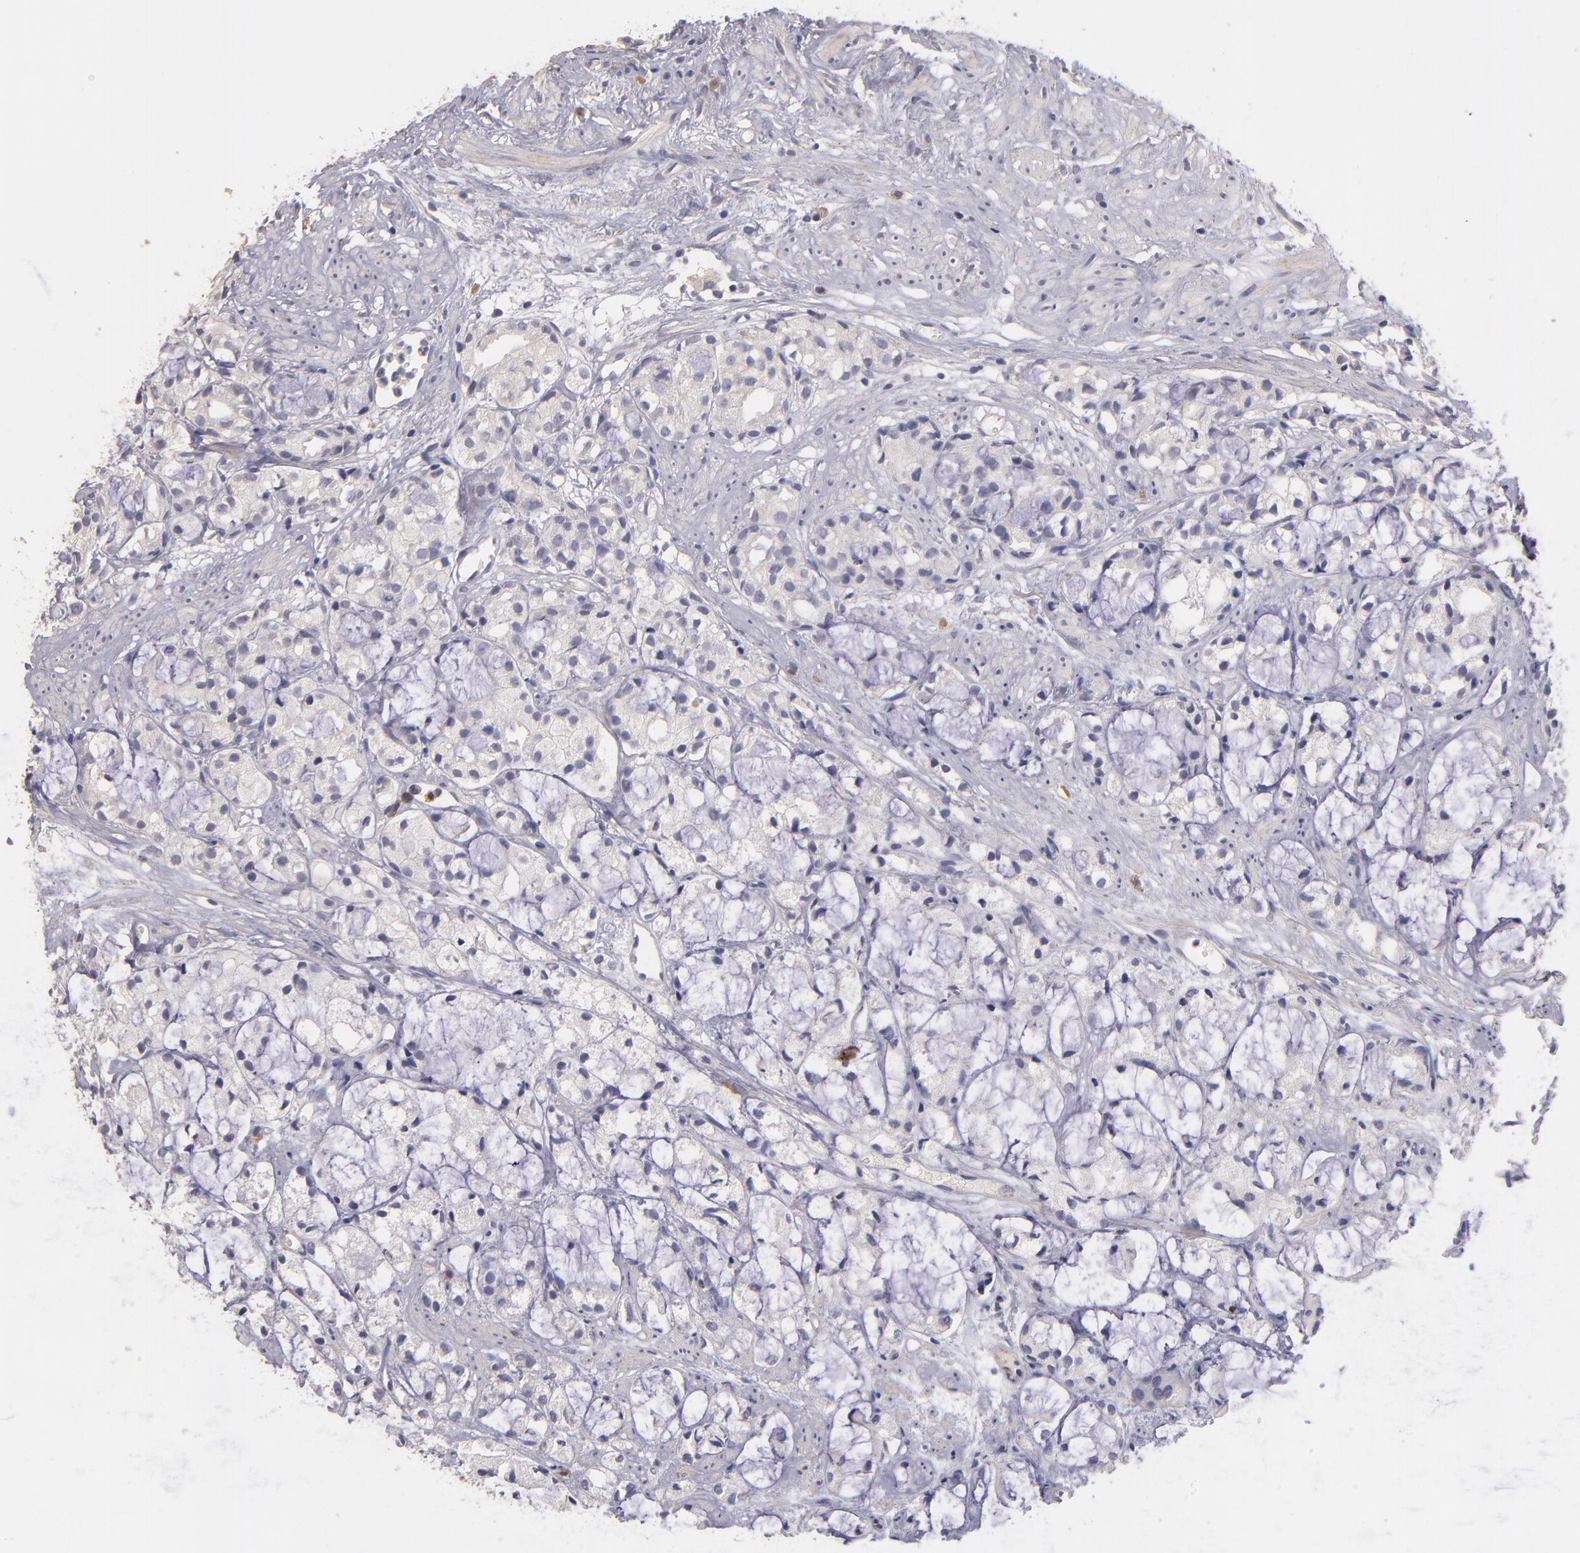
{"staining": {"intensity": "weak", "quantity": "<25%", "location": "cytoplasmic/membranous"}, "tissue": "prostate cancer", "cell_type": "Tumor cells", "image_type": "cancer", "snomed": [{"axis": "morphology", "description": "Adenocarcinoma, High grade"}, {"axis": "topography", "description": "Prostate"}], "caption": "High-grade adenocarcinoma (prostate) stained for a protein using IHC exhibits no expression tumor cells.", "gene": "MAGEE1", "patient": {"sex": "male", "age": 85}}